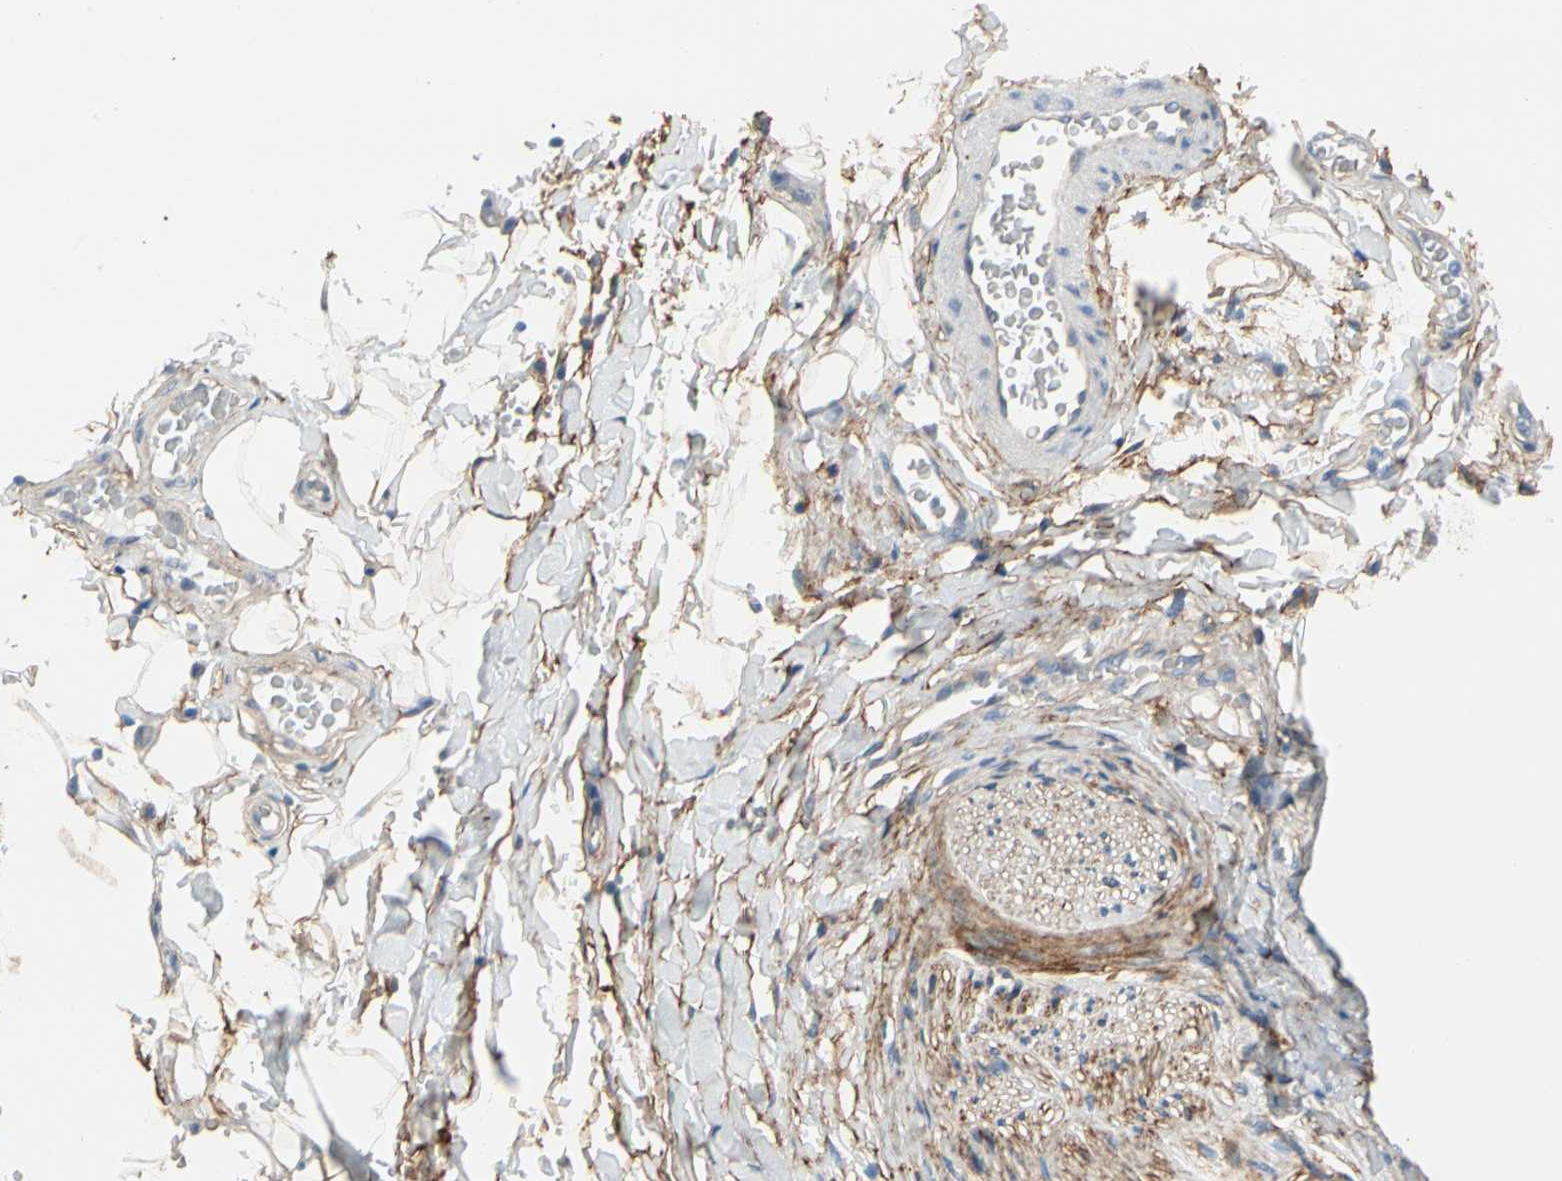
{"staining": {"intensity": "weak", "quantity": "25%-75%", "location": "cytoplasmic/membranous"}, "tissue": "adipose tissue", "cell_type": "Adipocytes", "image_type": "normal", "snomed": [{"axis": "morphology", "description": "Normal tissue, NOS"}, {"axis": "morphology", "description": "Carcinoma, NOS"}, {"axis": "topography", "description": "Pancreas"}, {"axis": "topography", "description": "Peripheral nerve tissue"}], "caption": "Immunohistochemical staining of benign human adipose tissue exhibits low levels of weak cytoplasmic/membranous staining in about 25%-75% of adipocytes.", "gene": "EPB41L2", "patient": {"sex": "female", "age": 29}}